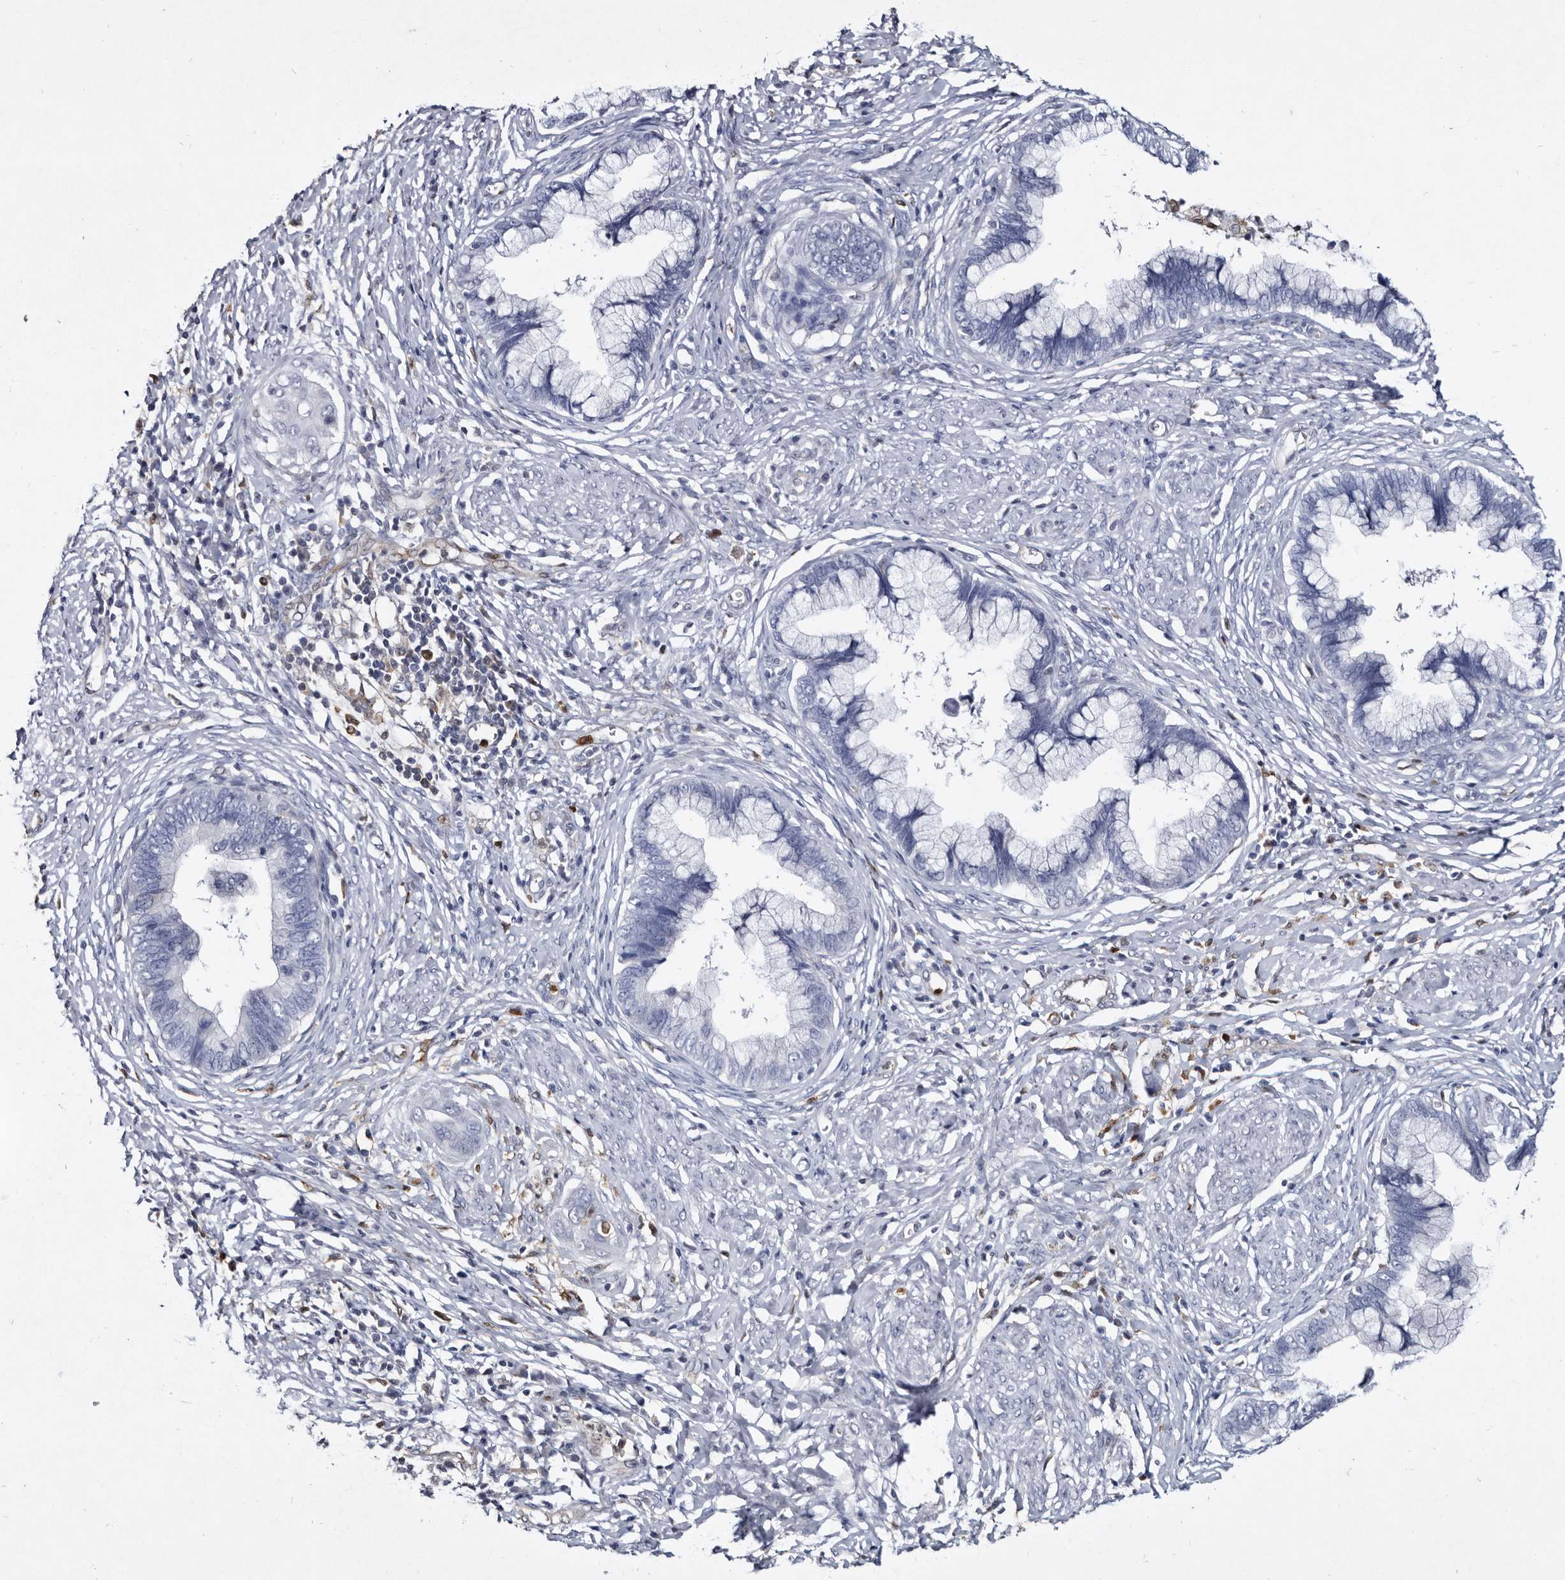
{"staining": {"intensity": "negative", "quantity": "none", "location": "none"}, "tissue": "cervical cancer", "cell_type": "Tumor cells", "image_type": "cancer", "snomed": [{"axis": "morphology", "description": "Adenocarcinoma, NOS"}, {"axis": "topography", "description": "Cervix"}], "caption": "Immunohistochemistry (IHC) of cervical cancer (adenocarcinoma) demonstrates no expression in tumor cells.", "gene": "SERPINB8", "patient": {"sex": "female", "age": 44}}